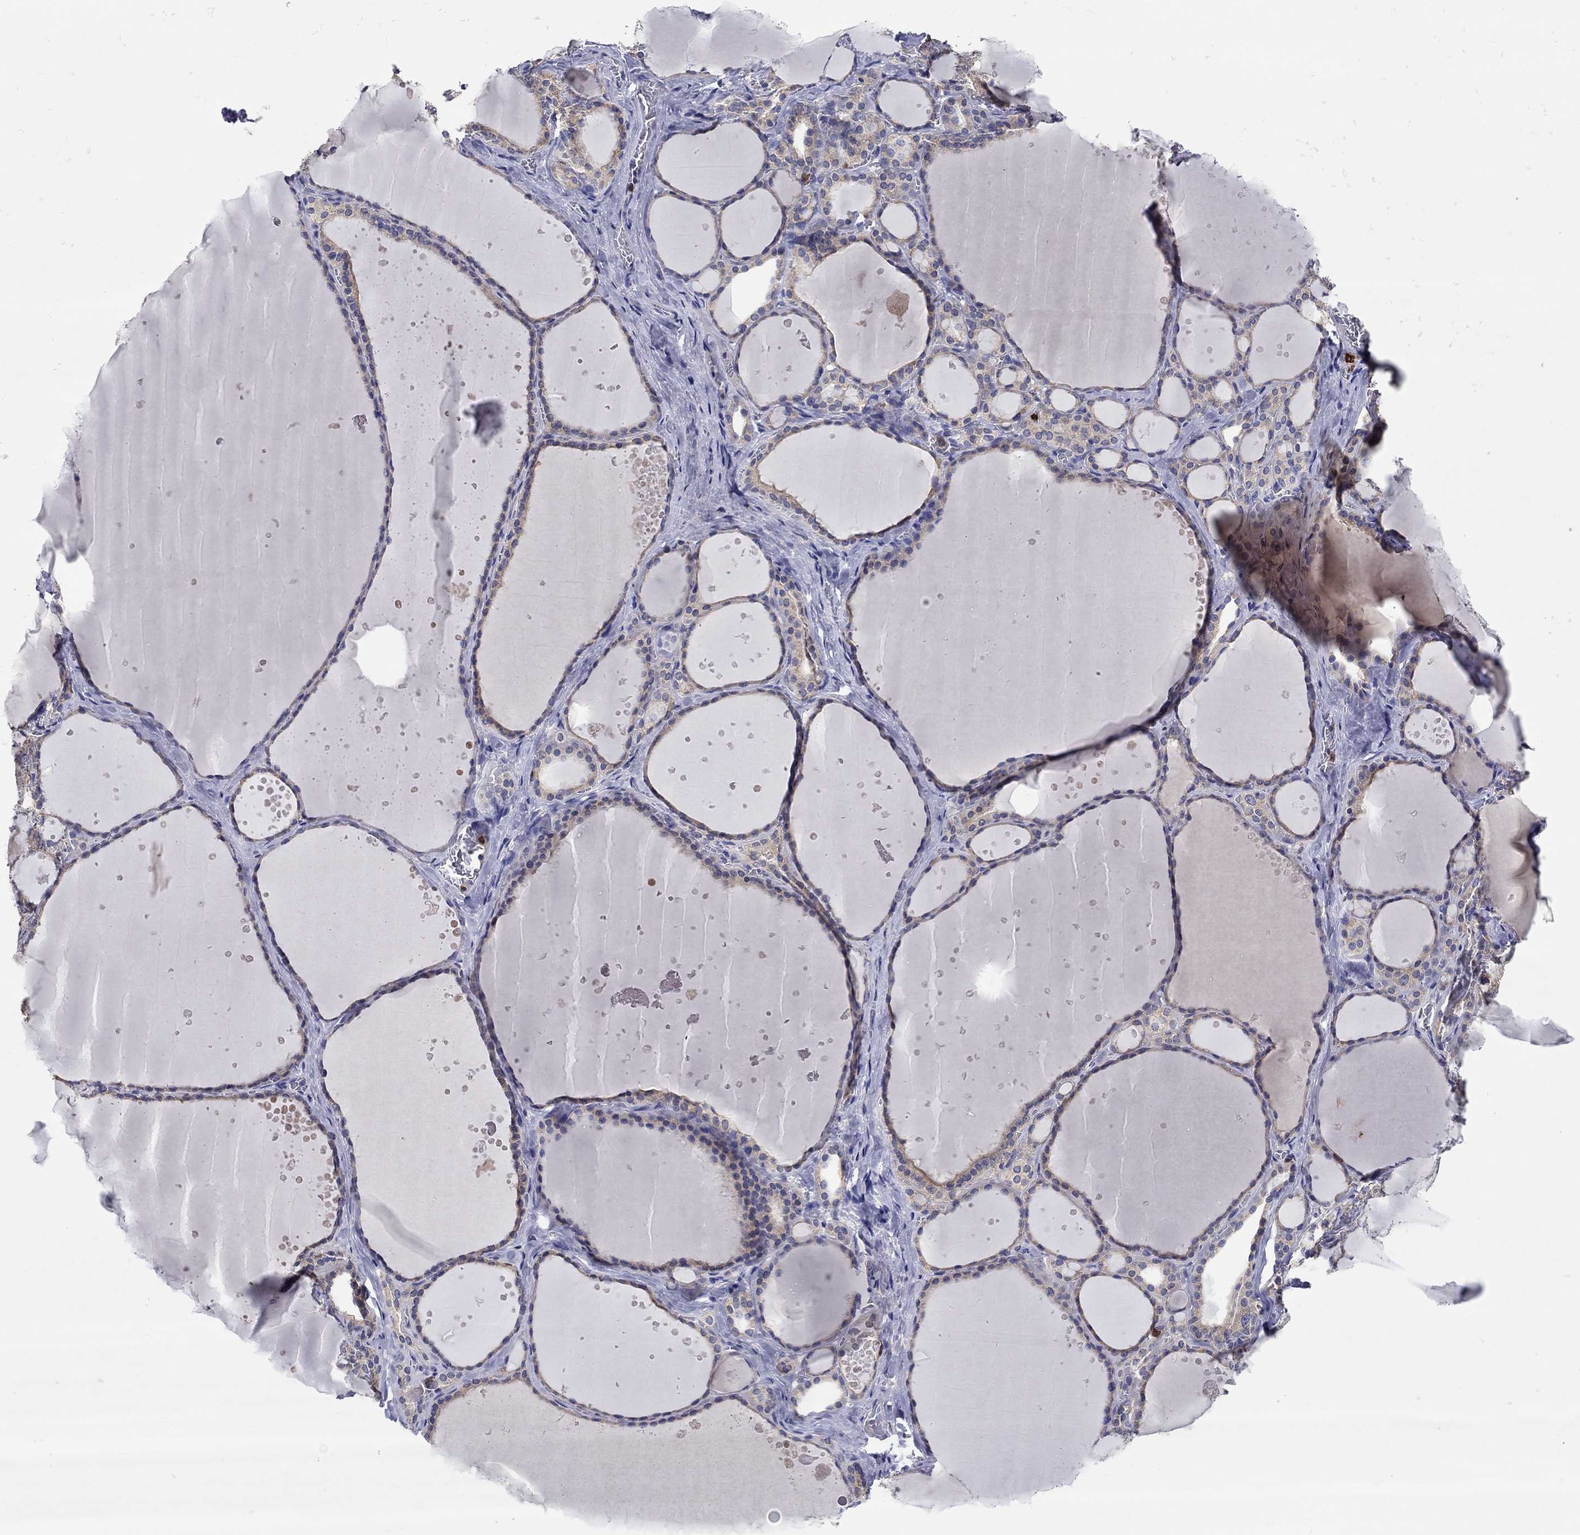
{"staining": {"intensity": "weak", "quantity": "25%-75%", "location": "cytoplasmic/membranous"}, "tissue": "thyroid gland", "cell_type": "Glandular cells", "image_type": "normal", "snomed": [{"axis": "morphology", "description": "Normal tissue, NOS"}, {"axis": "topography", "description": "Thyroid gland"}], "caption": "Weak cytoplasmic/membranous staining is appreciated in approximately 25%-75% of glandular cells in benign thyroid gland.", "gene": "CHIT1", "patient": {"sex": "male", "age": 63}}